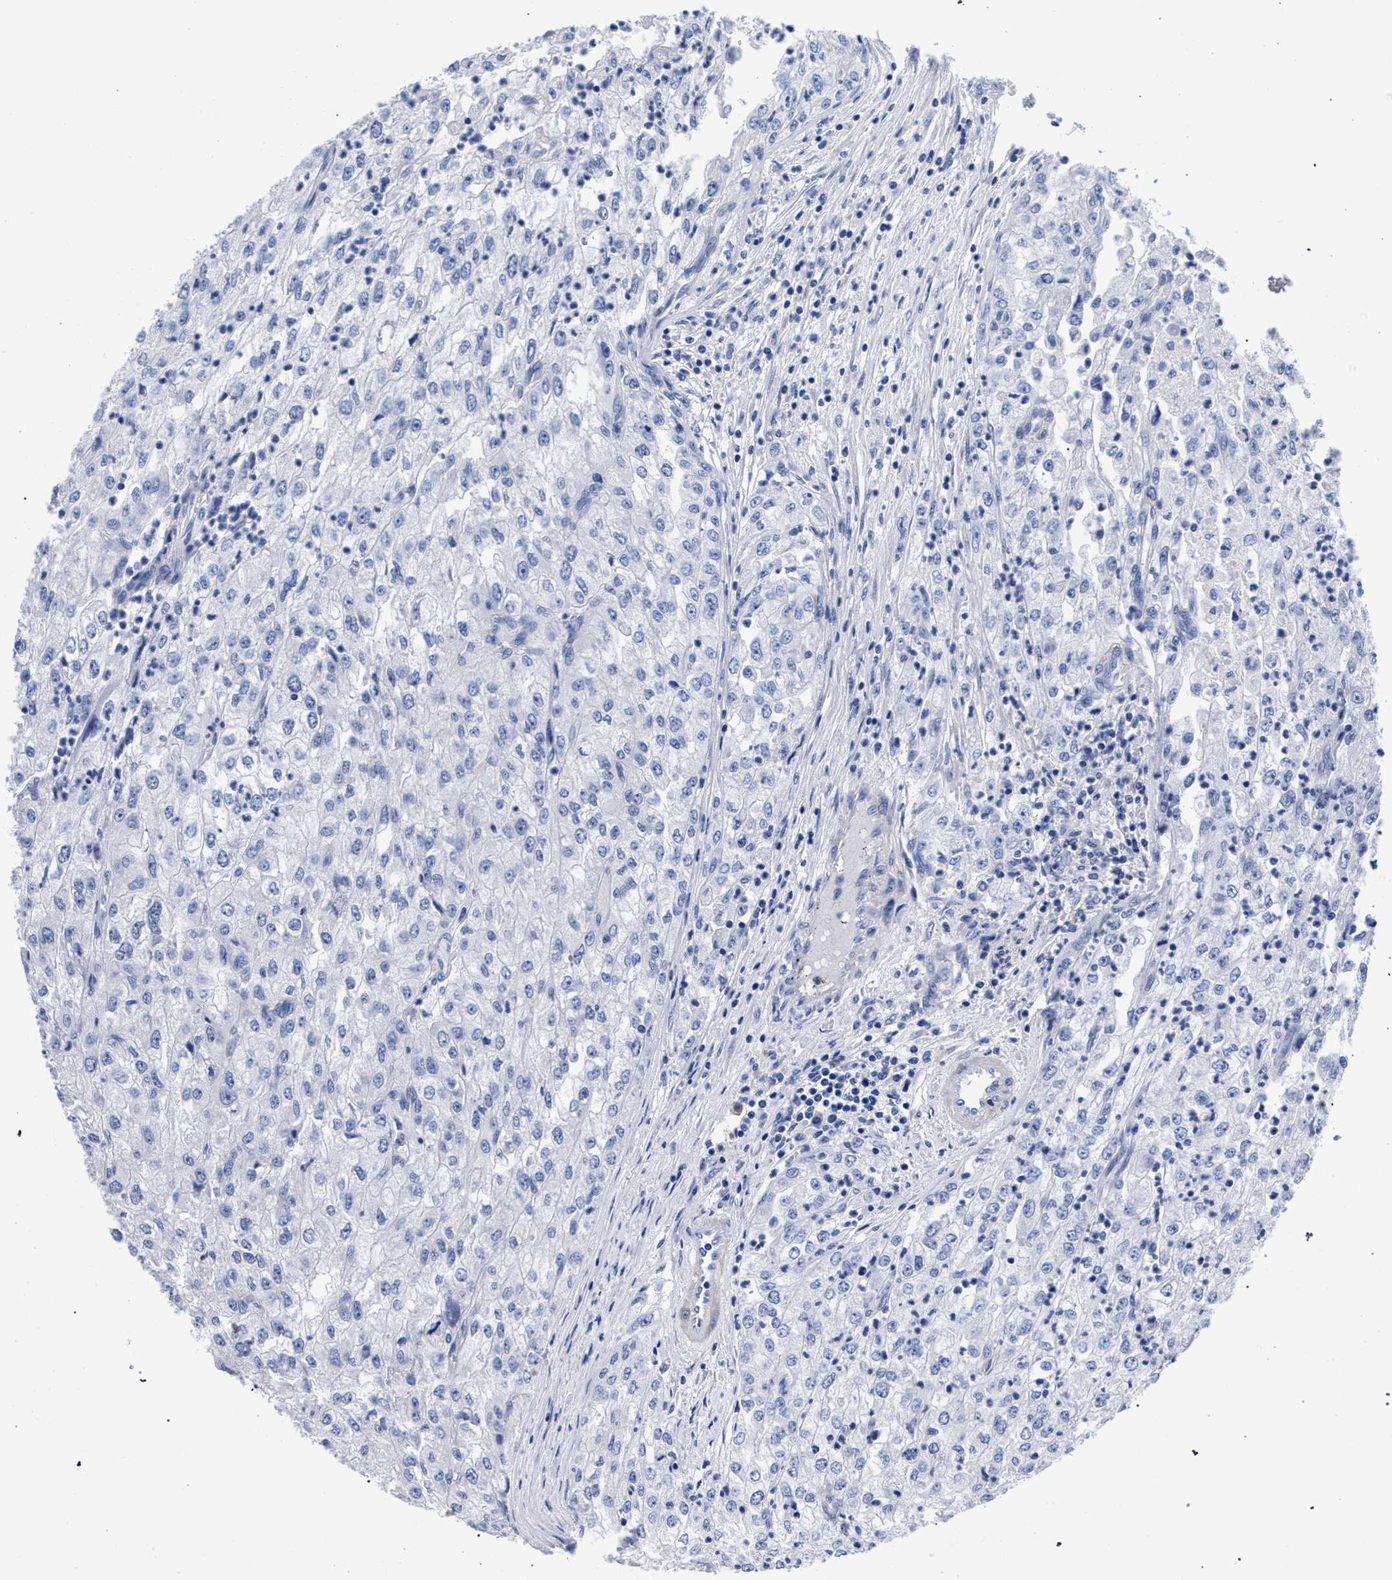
{"staining": {"intensity": "negative", "quantity": "none", "location": "none"}, "tissue": "renal cancer", "cell_type": "Tumor cells", "image_type": "cancer", "snomed": [{"axis": "morphology", "description": "Adenocarcinoma, NOS"}, {"axis": "topography", "description": "Kidney"}], "caption": "The IHC histopathology image has no significant expression in tumor cells of renal cancer (adenocarcinoma) tissue. Nuclei are stained in blue.", "gene": "AKAP4", "patient": {"sex": "female", "age": 54}}